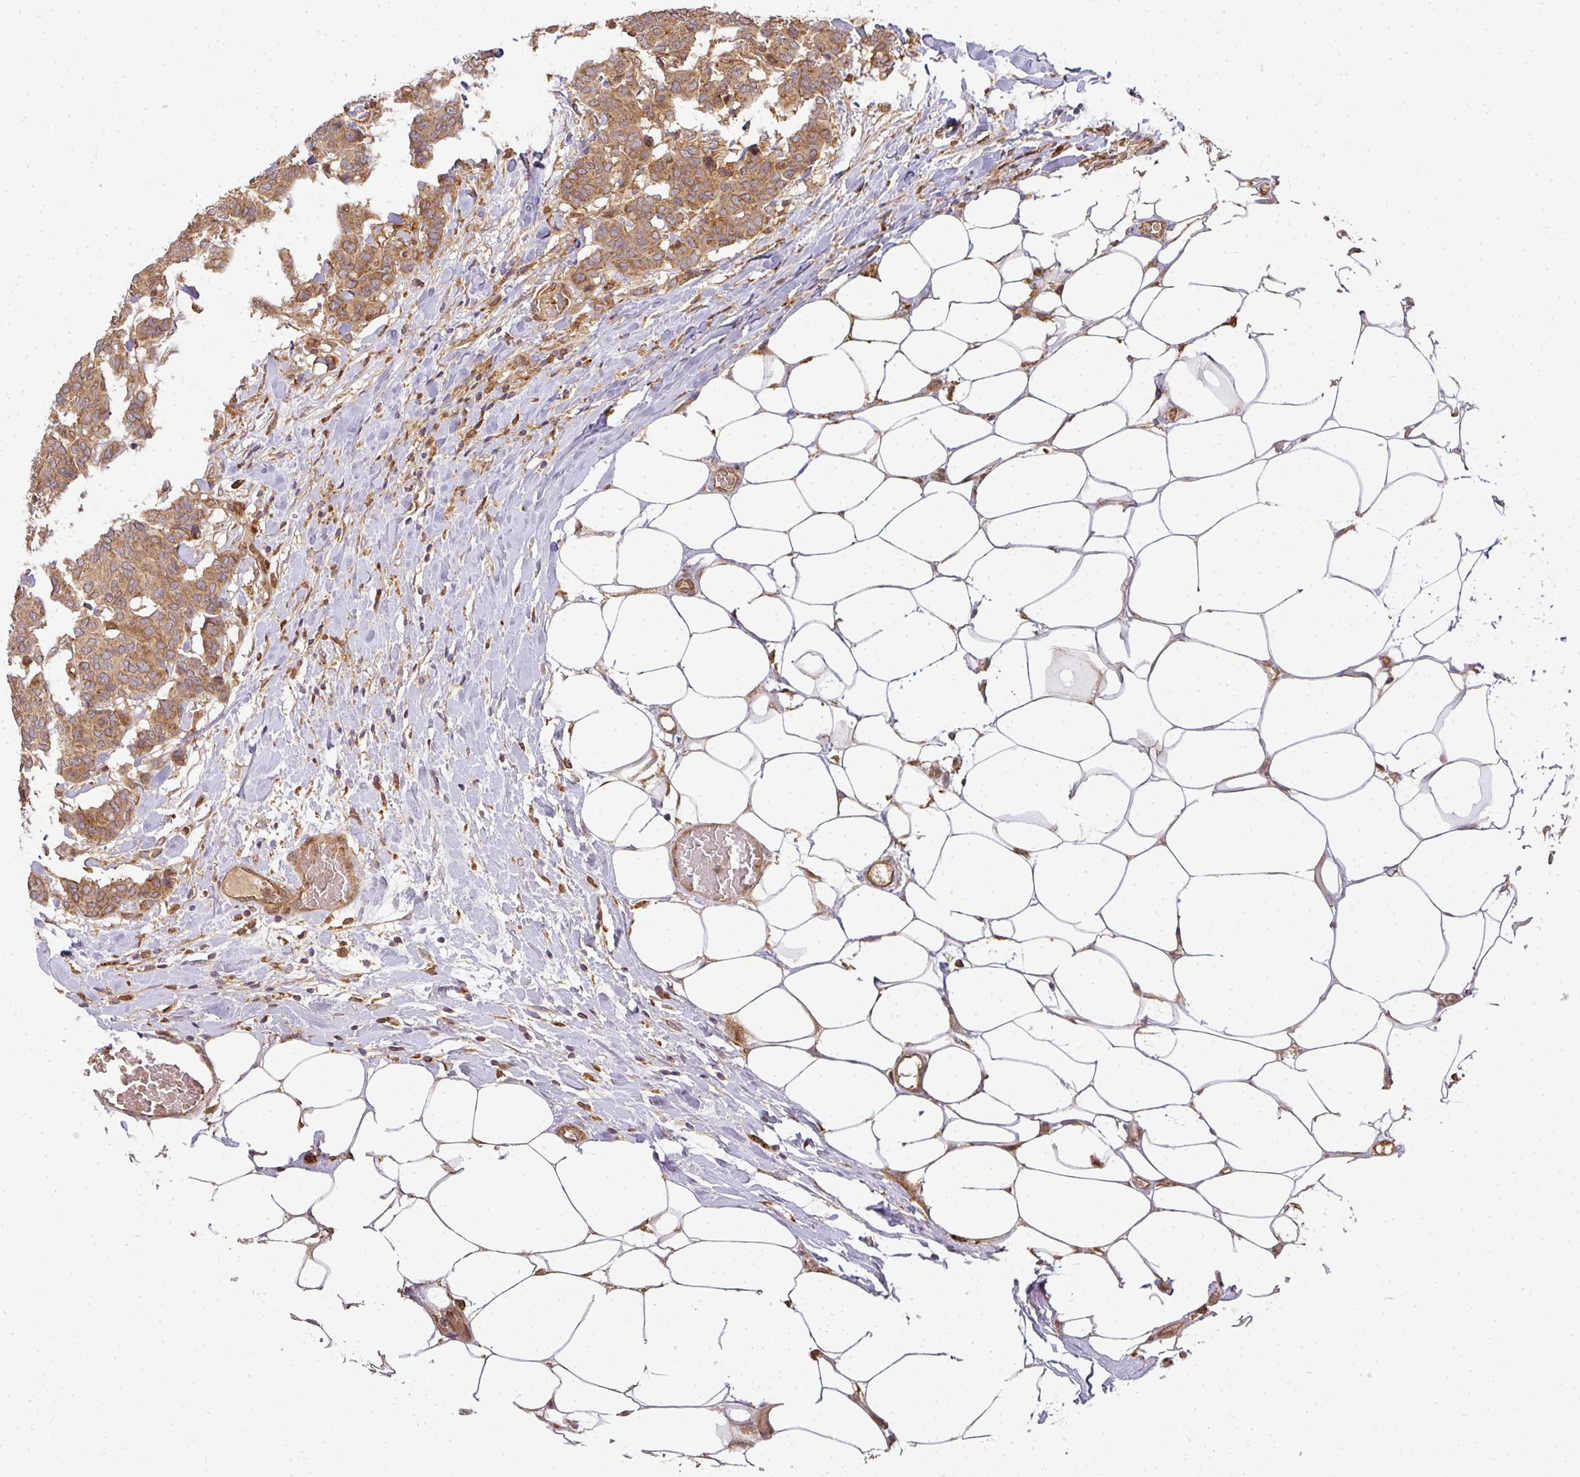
{"staining": {"intensity": "moderate", "quantity": ">75%", "location": "cytoplasmic/membranous"}, "tissue": "breast cancer", "cell_type": "Tumor cells", "image_type": "cancer", "snomed": [{"axis": "morphology", "description": "Duct carcinoma"}, {"axis": "topography", "description": "Breast"}], "caption": "Moderate cytoplasmic/membranous positivity for a protein is appreciated in about >75% of tumor cells of breast cancer (intraductal carcinoma) using immunohistochemistry (IHC).", "gene": "MALSU1", "patient": {"sex": "female", "age": 75}}